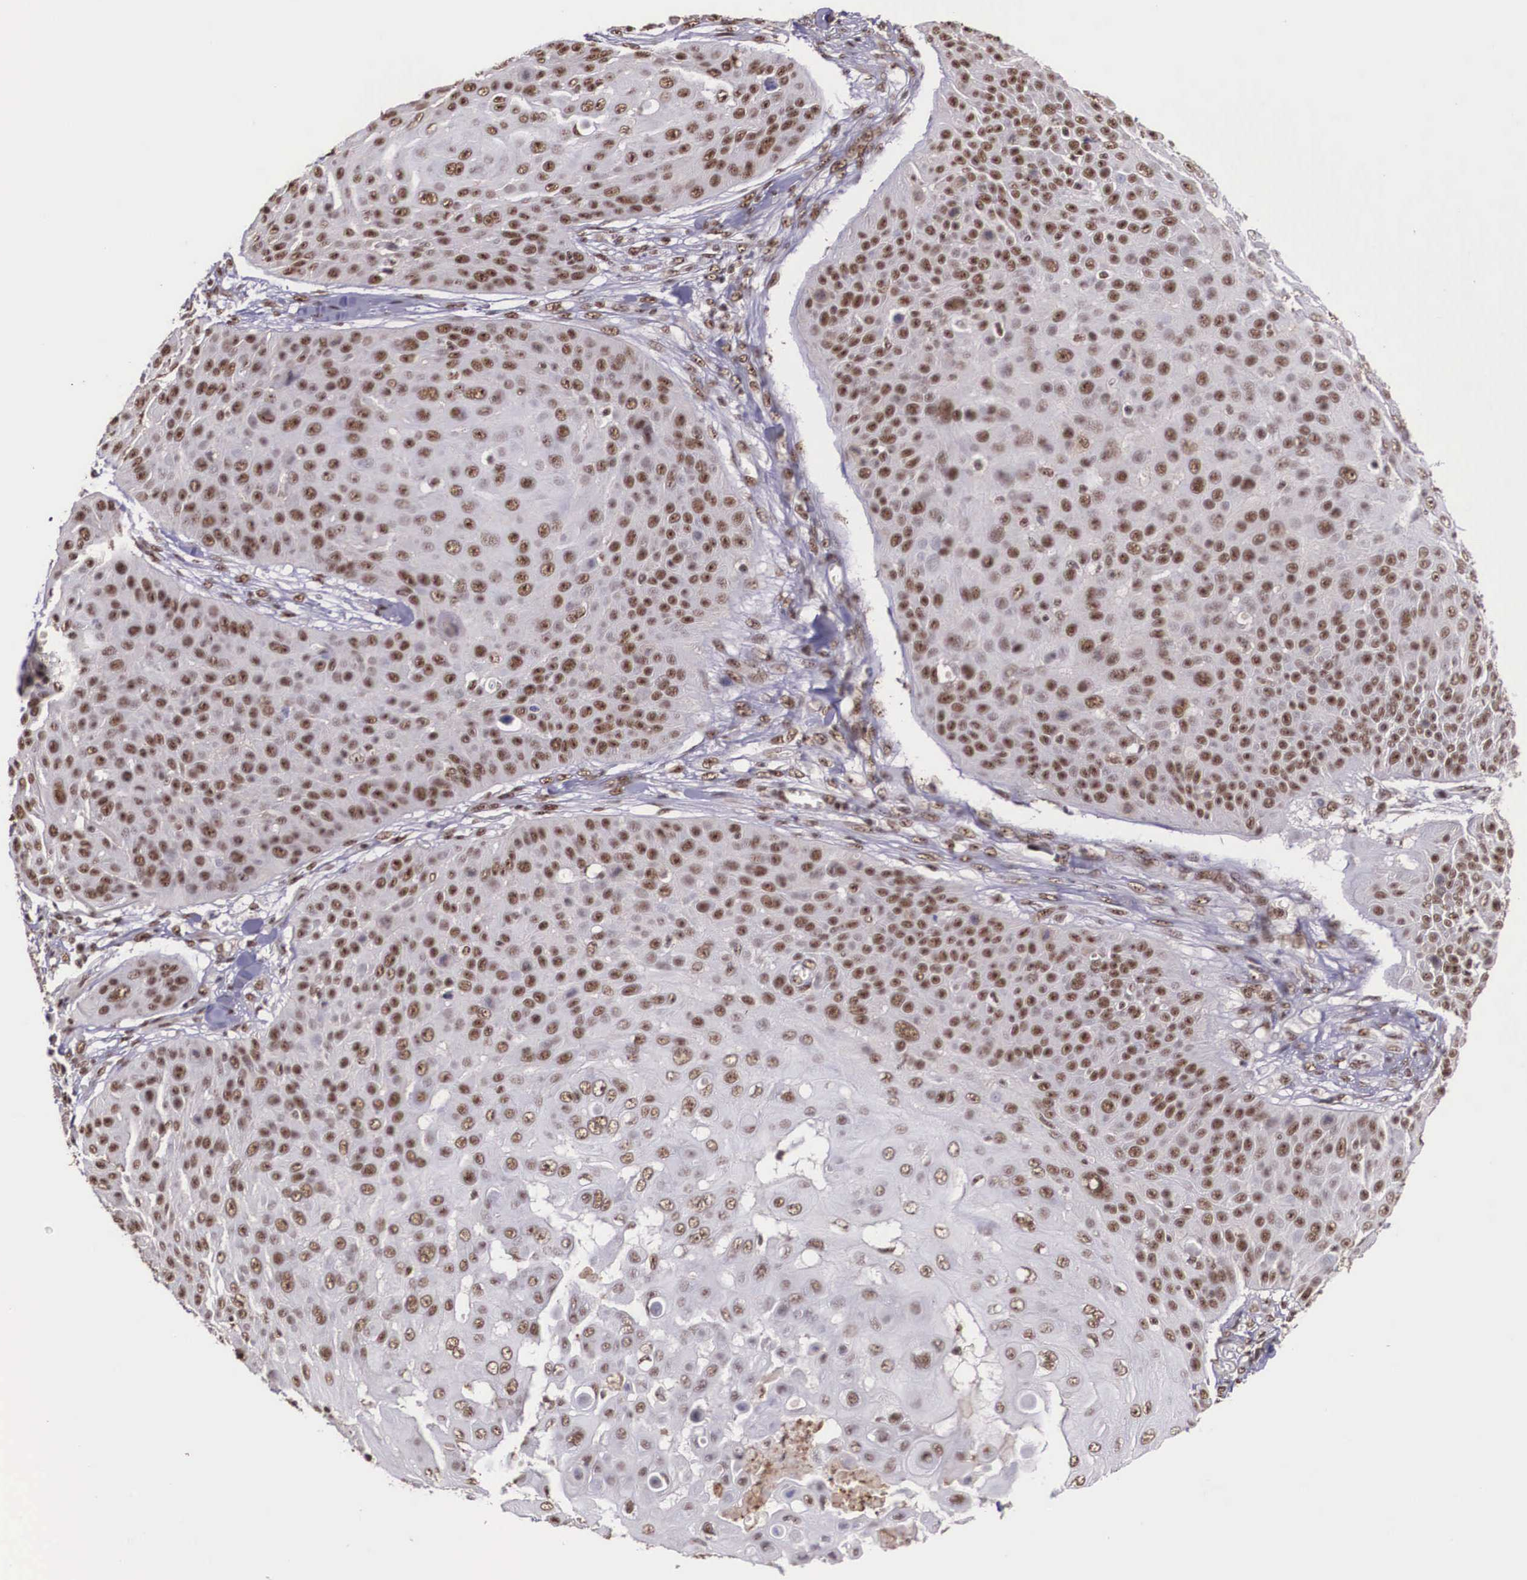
{"staining": {"intensity": "moderate", "quantity": ">75%", "location": "nuclear"}, "tissue": "skin cancer", "cell_type": "Tumor cells", "image_type": "cancer", "snomed": [{"axis": "morphology", "description": "Squamous cell carcinoma, NOS"}, {"axis": "topography", "description": "Skin"}], "caption": "Immunohistochemical staining of human squamous cell carcinoma (skin) demonstrates medium levels of moderate nuclear protein staining in approximately >75% of tumor cells.", "gene": "POLR2F", "patient": {"sex": "male", "age": 82}}